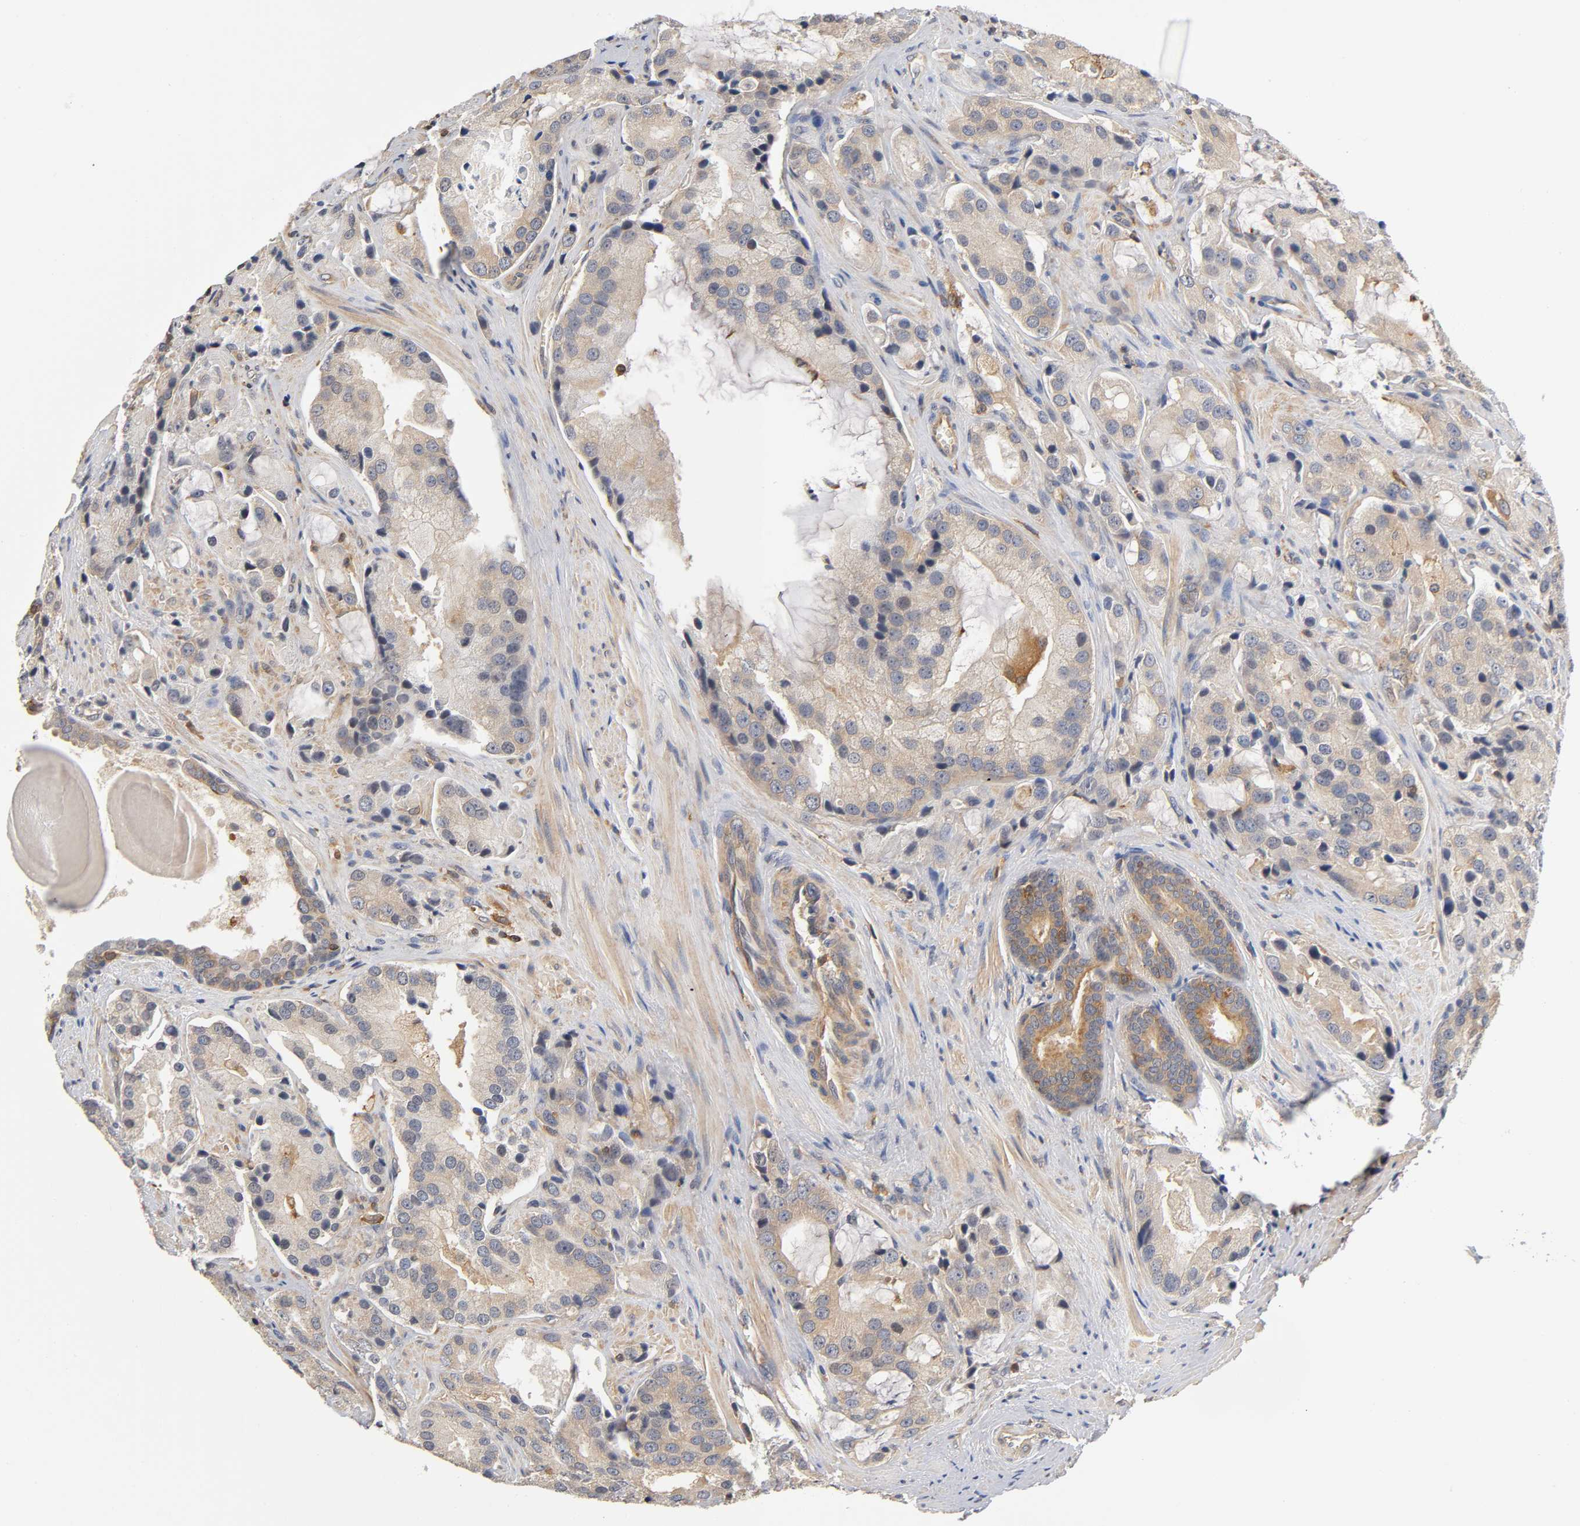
{"staining": {"intensity": "moderate", "quantity": ">75%", "location": "cytoplasmic/membranous"}, "tissue": "prostate cancer", "cell_type": "Tumor cells", "image_type": "cancer", "snomed": [{"axis": "morphology", "description": "Adenocarcinoma, High grade"}, {"axis": "topography", "description": "Prostate"}], "caption": "This is an image of immunohistochemistry (IHC) staining of prostate cancer (high-grade adenocarcinoma), which shows moderate positivity in the cytoplasmic/membranous of tumor cells.", "gene": "ACTR2", "patient": {"sex": "male", "age": 70}}